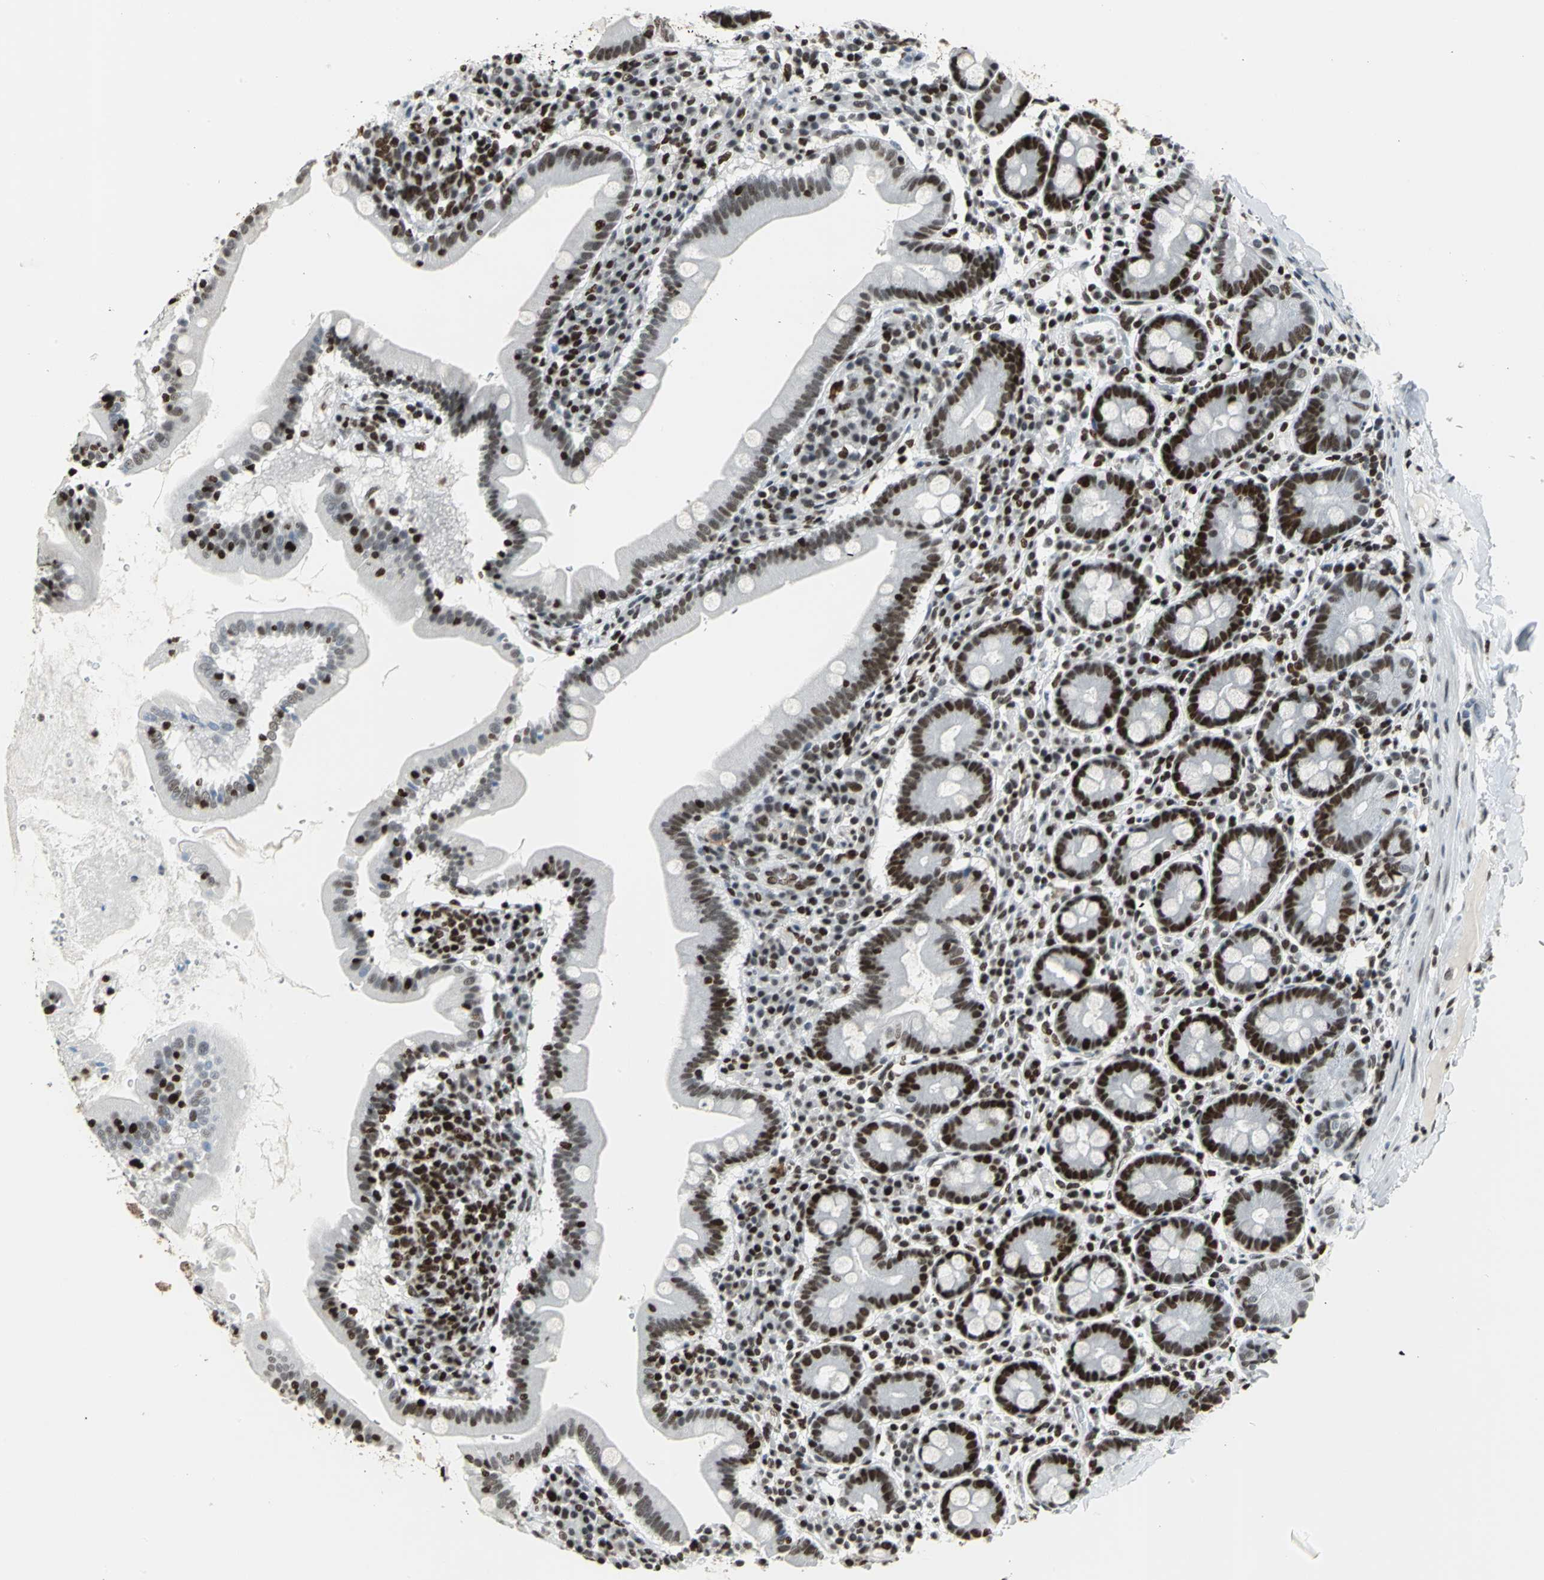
{"staining": {"intensity": "strong", "quantity": ">75%", "location": "nuclear"}, "tissue": "duodenum", "cell_type": "Glandular cells", "image_type": "normal", "snomed": [{"axis": "morphology", "description": "Normal tissue, NOS"}, {"axis": "topography", "description": "Duodenum"}], "caption": "Glandular cells demonstrate strong nuclear positivity in approximately >75% of cells in unremarkable duodenum. Using DAB (brown) and hematoxylin (blue) stains, captured at high magnification using brightfield microscopy.", "gene": "HNRNPD", "patient": {"sex": "male", "age": 50}}